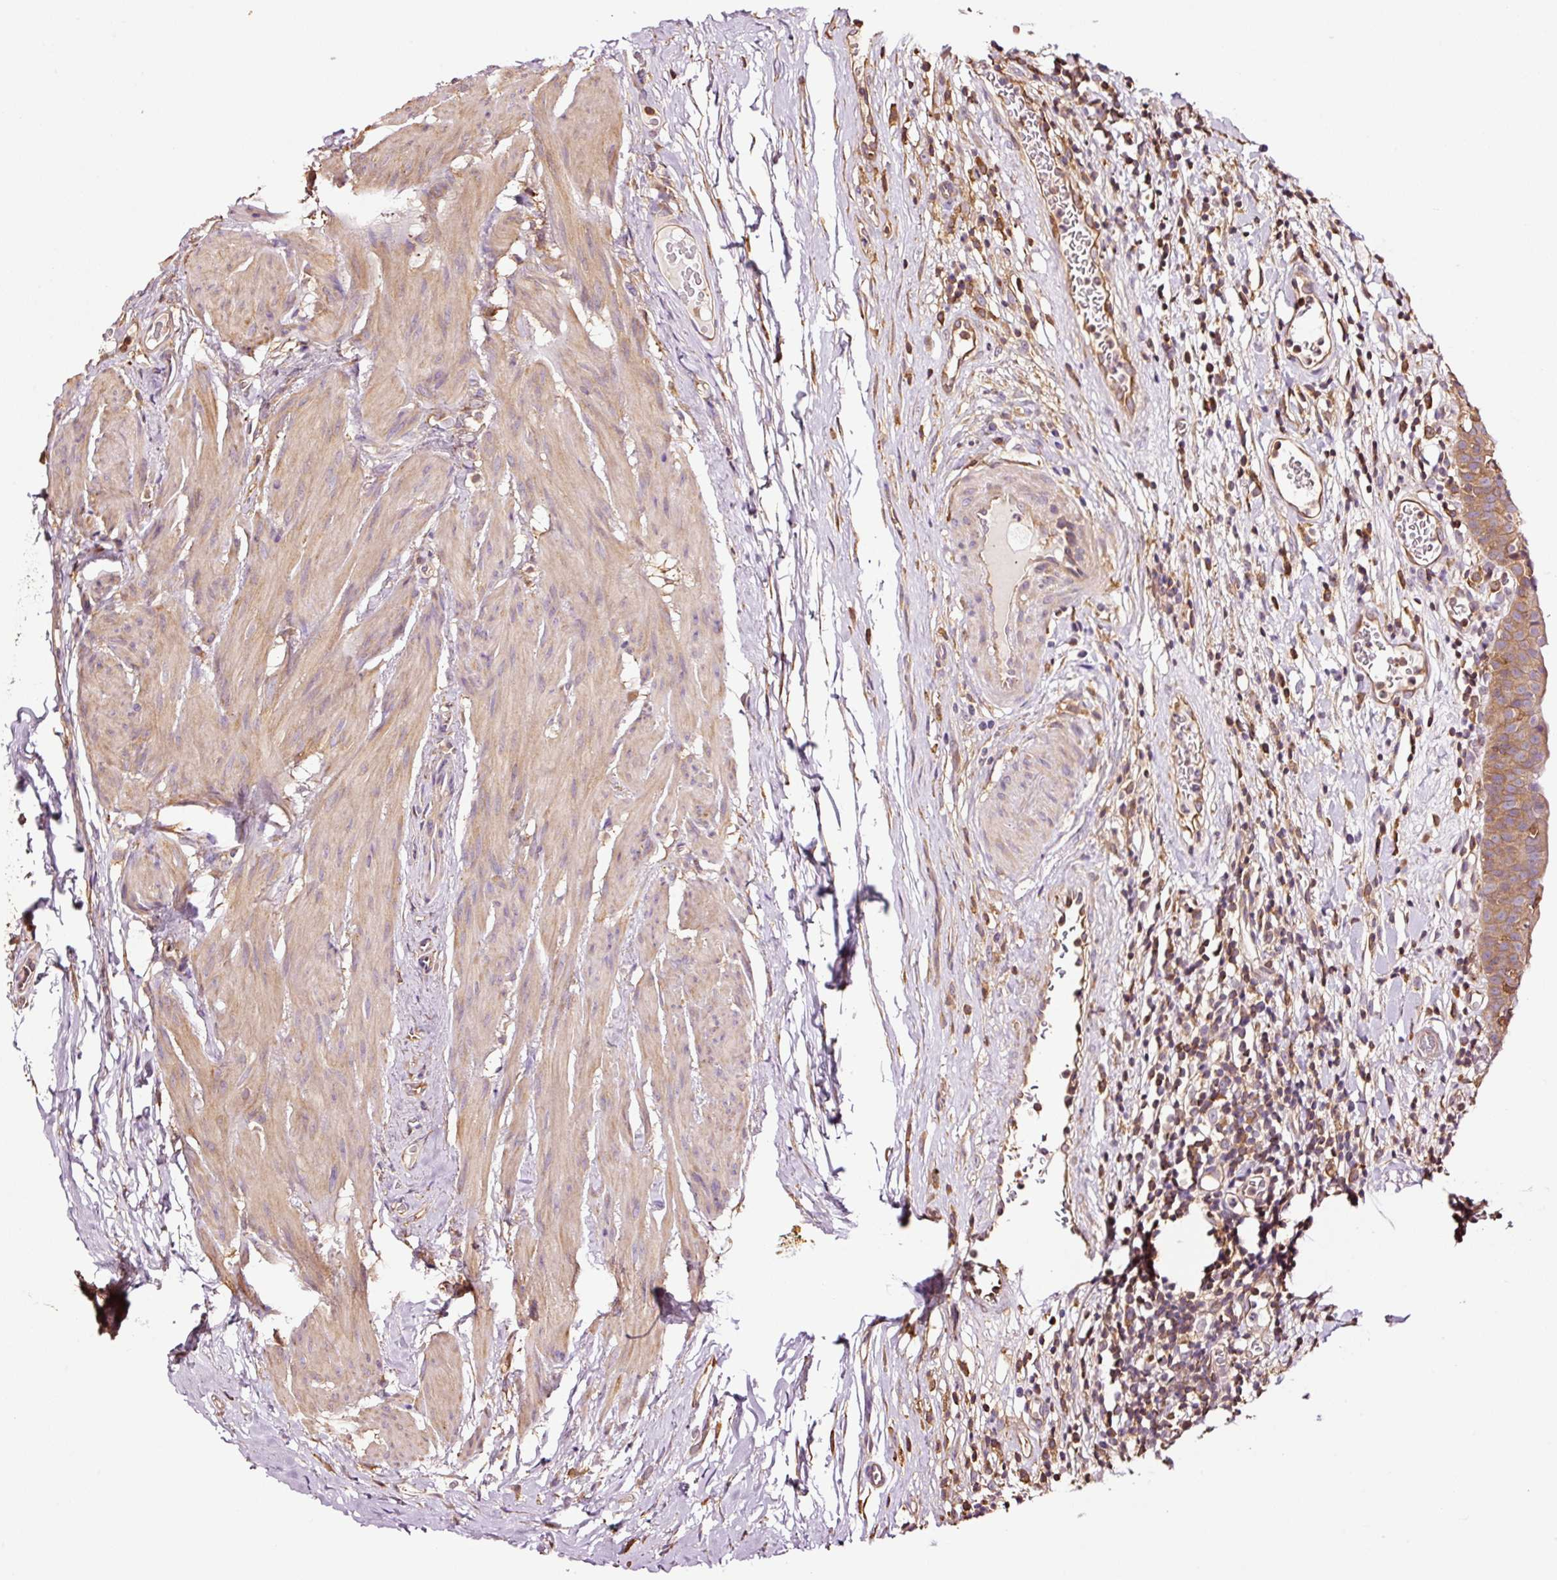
{"staining": {"intensity": "moderate", "quantity": ">75%", "location": "cytoplasmic/membranous"}, "tissue": "urinary bladder", "cell_type": "Urothelial cells", "image_type": "normal", "snomed": [{"axis": "morphology", "description": "Normal tissue, NOS"}, {"axis": "morphology", "description": "Inflammation, NOS"}, {"axis": "topography", "description": "Urinary bladder"}], "caption": "A histopathology image showing moderate cytoplasmic/membranous staining in about >75% of urothelial cells in benign urinary bladder, as visualized by brown immunohistochemical staining.", "gene": "METAP1", "patient": {"sex": "male", "age": 57}}